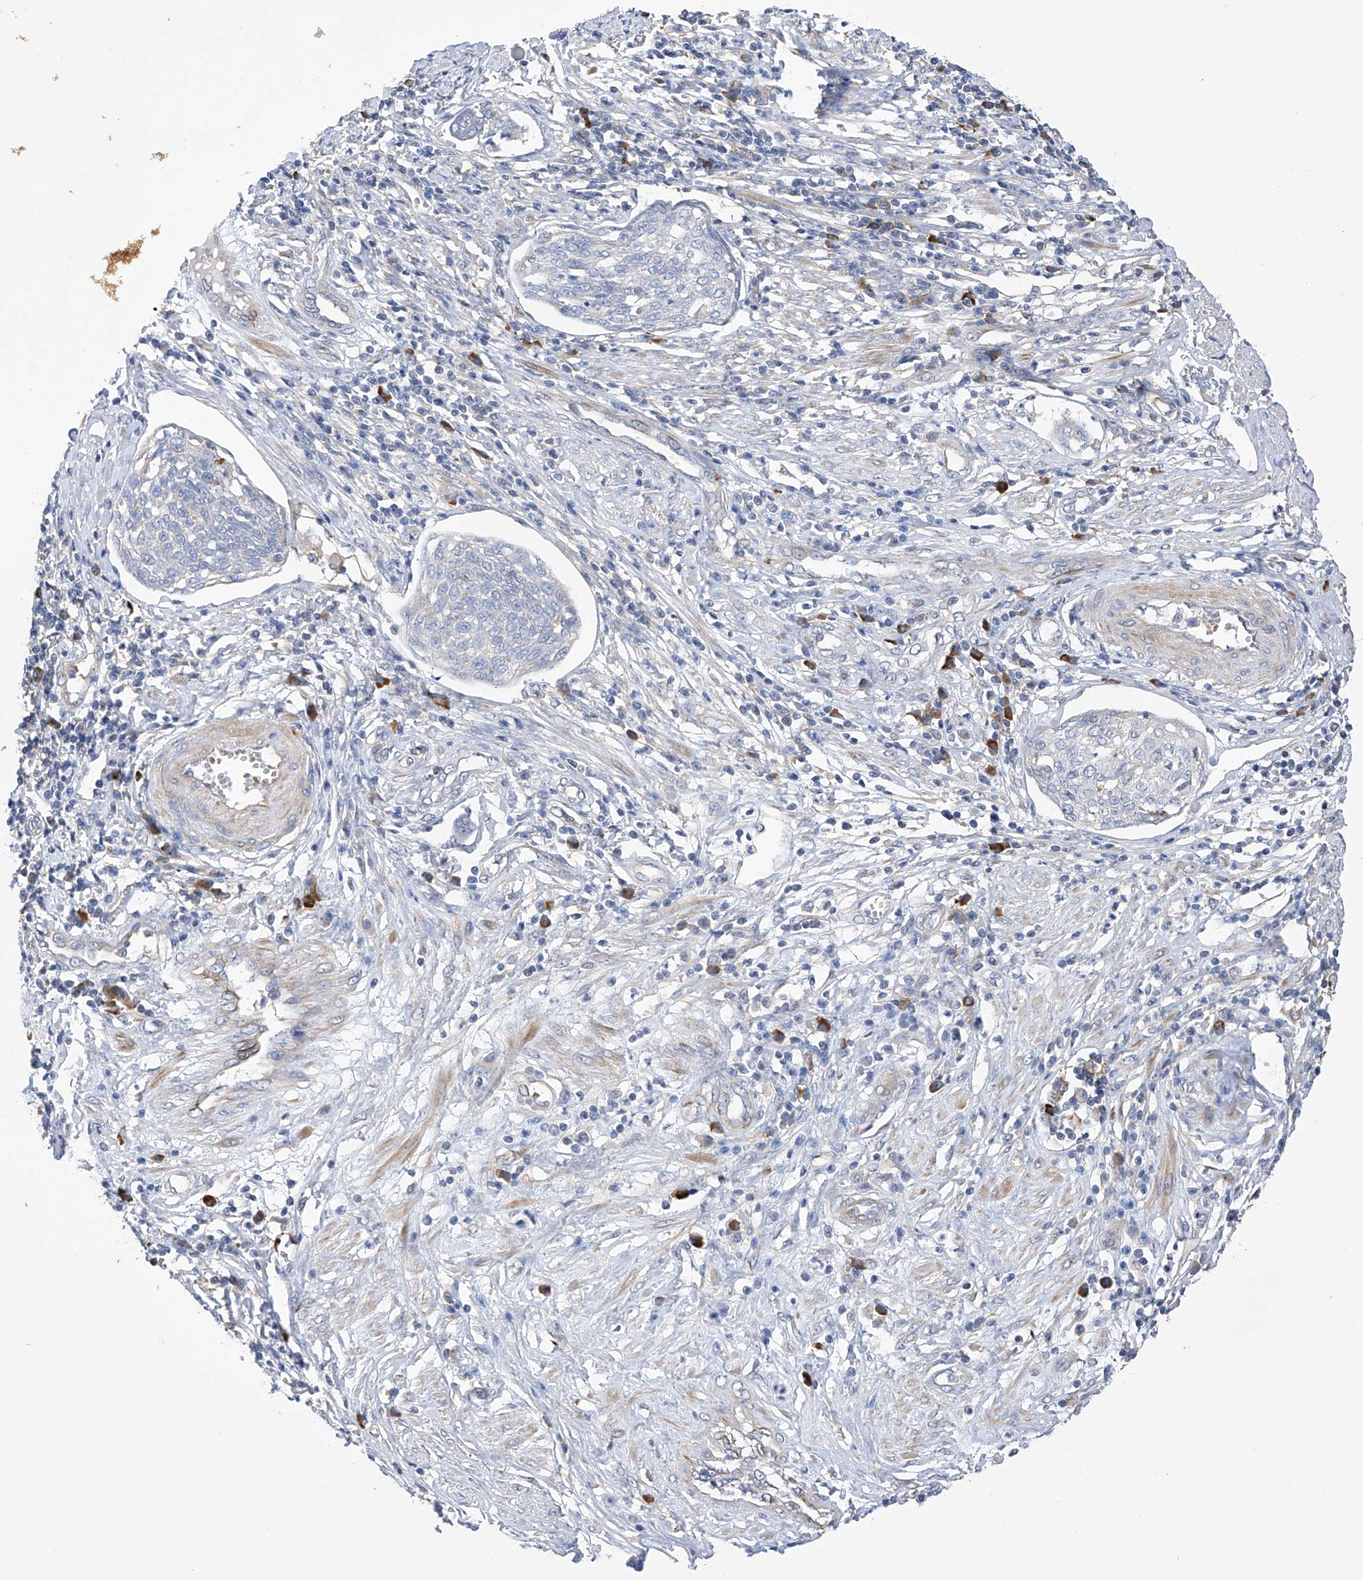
{"staining": {"intensity": "negative", "quantity": "none", "location": "none"}, "tissue": "cervical cancer", "cell_type": "Tumor cells", "image_type": "cancer", "snomed": [{"axis": "morphology", "description": "Squamous cell carcinoma, NOS"}, {"axis": "topography", "description": "Cervix"}], "caption": "Immunohistochemistry (IHC) photomicrograph of human cervical cancer stained for a protein (brown), which reveals no staining in tumor cells.", "gene": "NFATC4", "patient": {"sex": "female", "age": 34}}